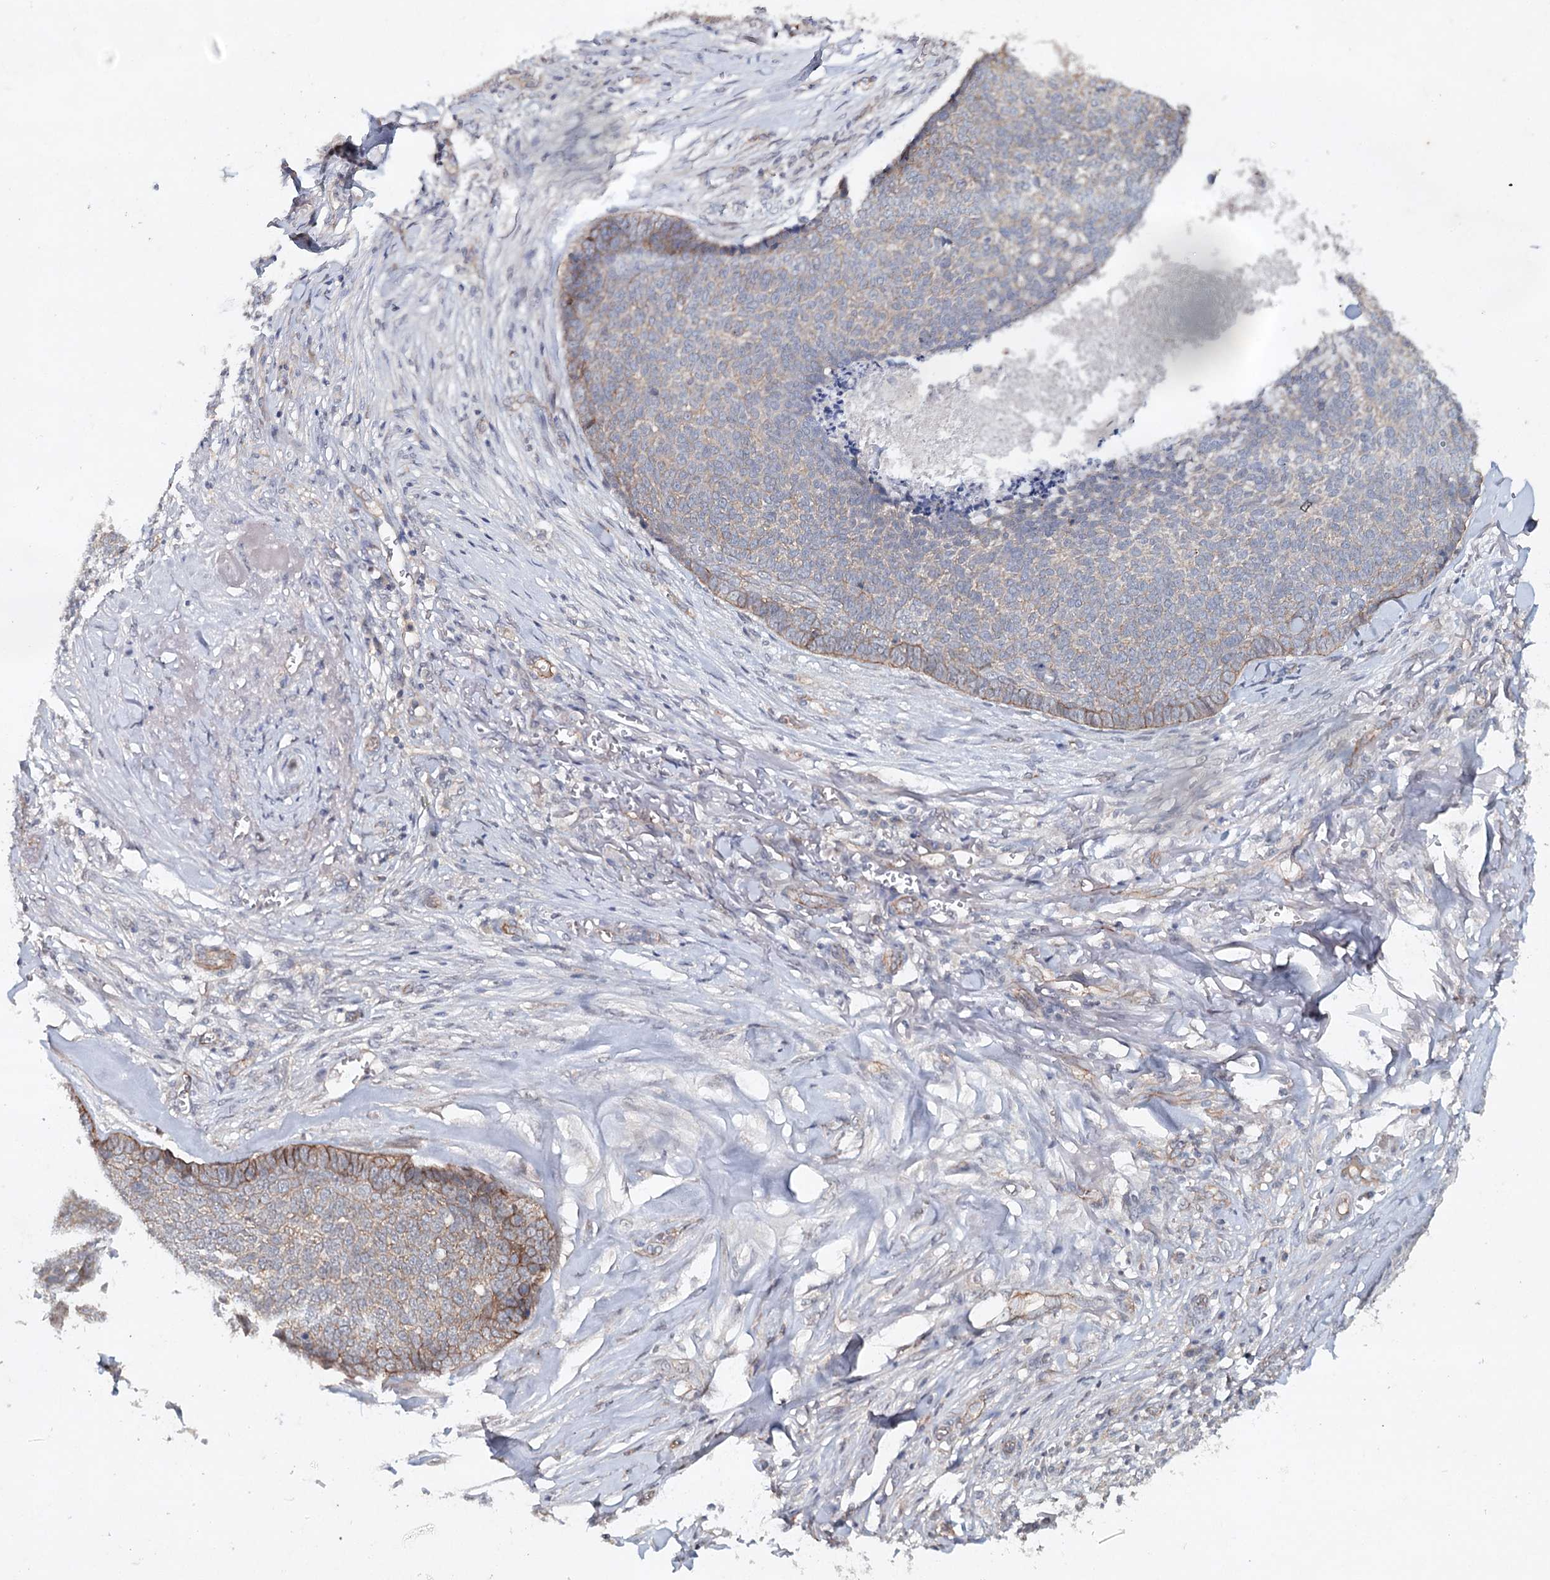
{"staining": {"intensity": "weak", "quantity": "<25%", "location": "cytoplasmic/membranous"}, "tissue": "skin cancer", "cell_type": "Tumor cells", "image_type": "cancer", "snomed": [{"axis": "morphology", "description": "Basal cell carcinoma"}, {"axis": "topography", "description": "Skin"}], "caption": "Immunohistochemistry of skin cancer shows no staining in tumor cells.", "gene": "SYNPO", "patient": {"sex": "male", "age": 84}}